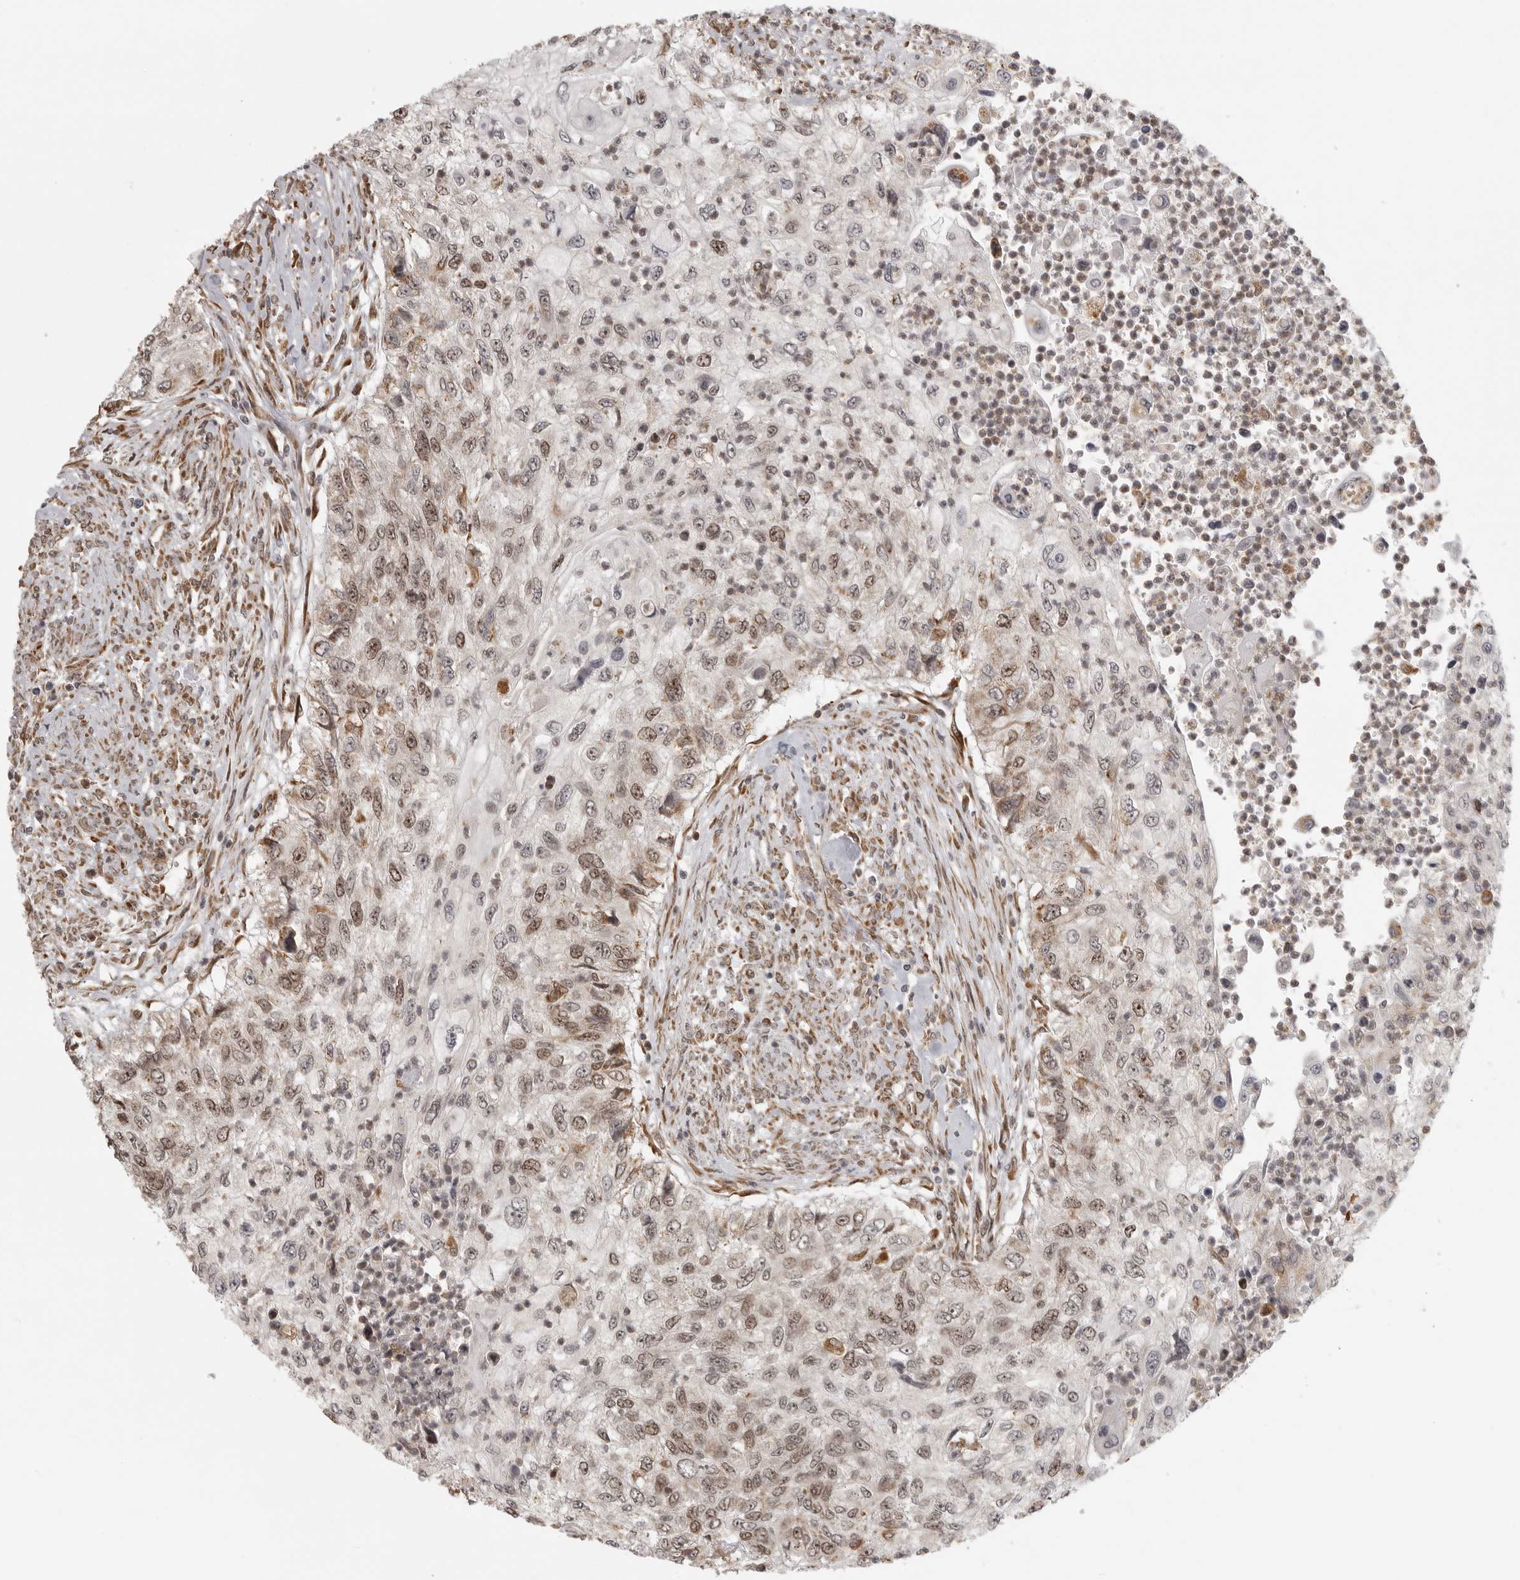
{"staining": {"intensity": "weak", "quantity": ">75%", "location": "nuclear"}, "tissue": "urothelial cancer", "cell_type": "Tumor cells", "image_type": "cancer", "snomed": [{"axis": "morphology", "description": "Urothelial carcinoma, High grade"}, {"axis": "topography", "description": "Urinary bladder"}], "caption": "Immunohistochemistry (IHC) (DAB) staining of human high-grade urothelial carcinoma shows weak nuclear protein positivity in approximately >75% of tumor cells.", "gene": "ISG20L2", "patient": {"sex": "female", "age": 60}}